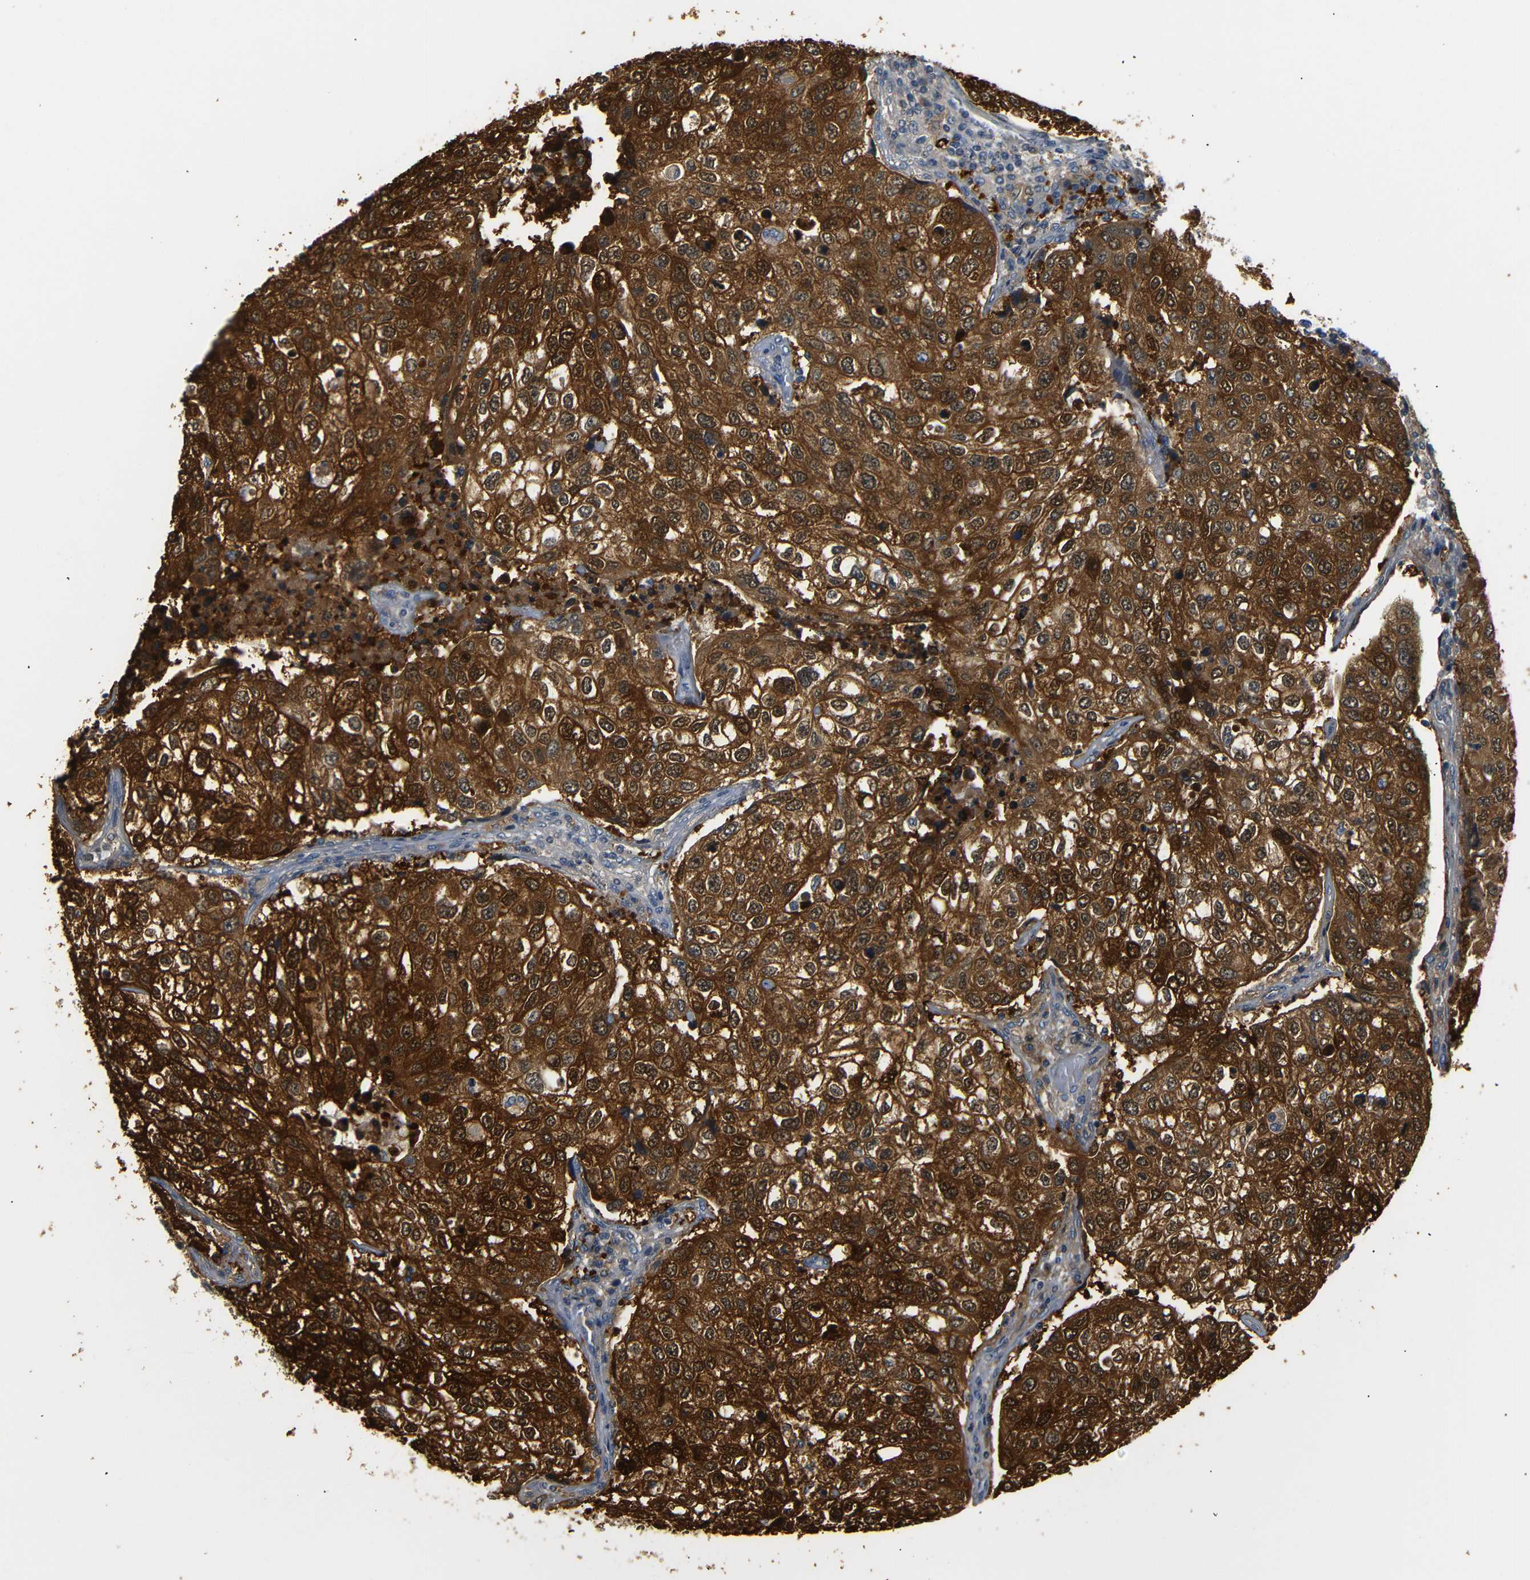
{"staining": {"intensity": "strong", "quantity": ">75%", "location": "cytoplasmic/membranous,nuclear"}, "tissue": "urothelial cancer", "cell_type": "Tumor cells", "image_type": "cancer", "snomed": [{"axis": "morphology", "description": "Urothelial carcinoma, High grade"}, {"axis": "topography", "description": "Lymph node"}, {"axis": "topography", "description": "Urinary bladder"}], "caption": "Immunohistochemical staining of high-grade urothelial carcinoma demonstrates high levels of strong cytoplasmic/membranous and nuclear protein positivity in about >75% of tumor cells. The protein of interest is stained brown, and the nuclei are stained in blue (DAB (3,3'-diaminobenzidine) IHC with brightfield microscopy, high magnification).", "gene": "SFN", "patient": {"sex": "male", "age": 51}}